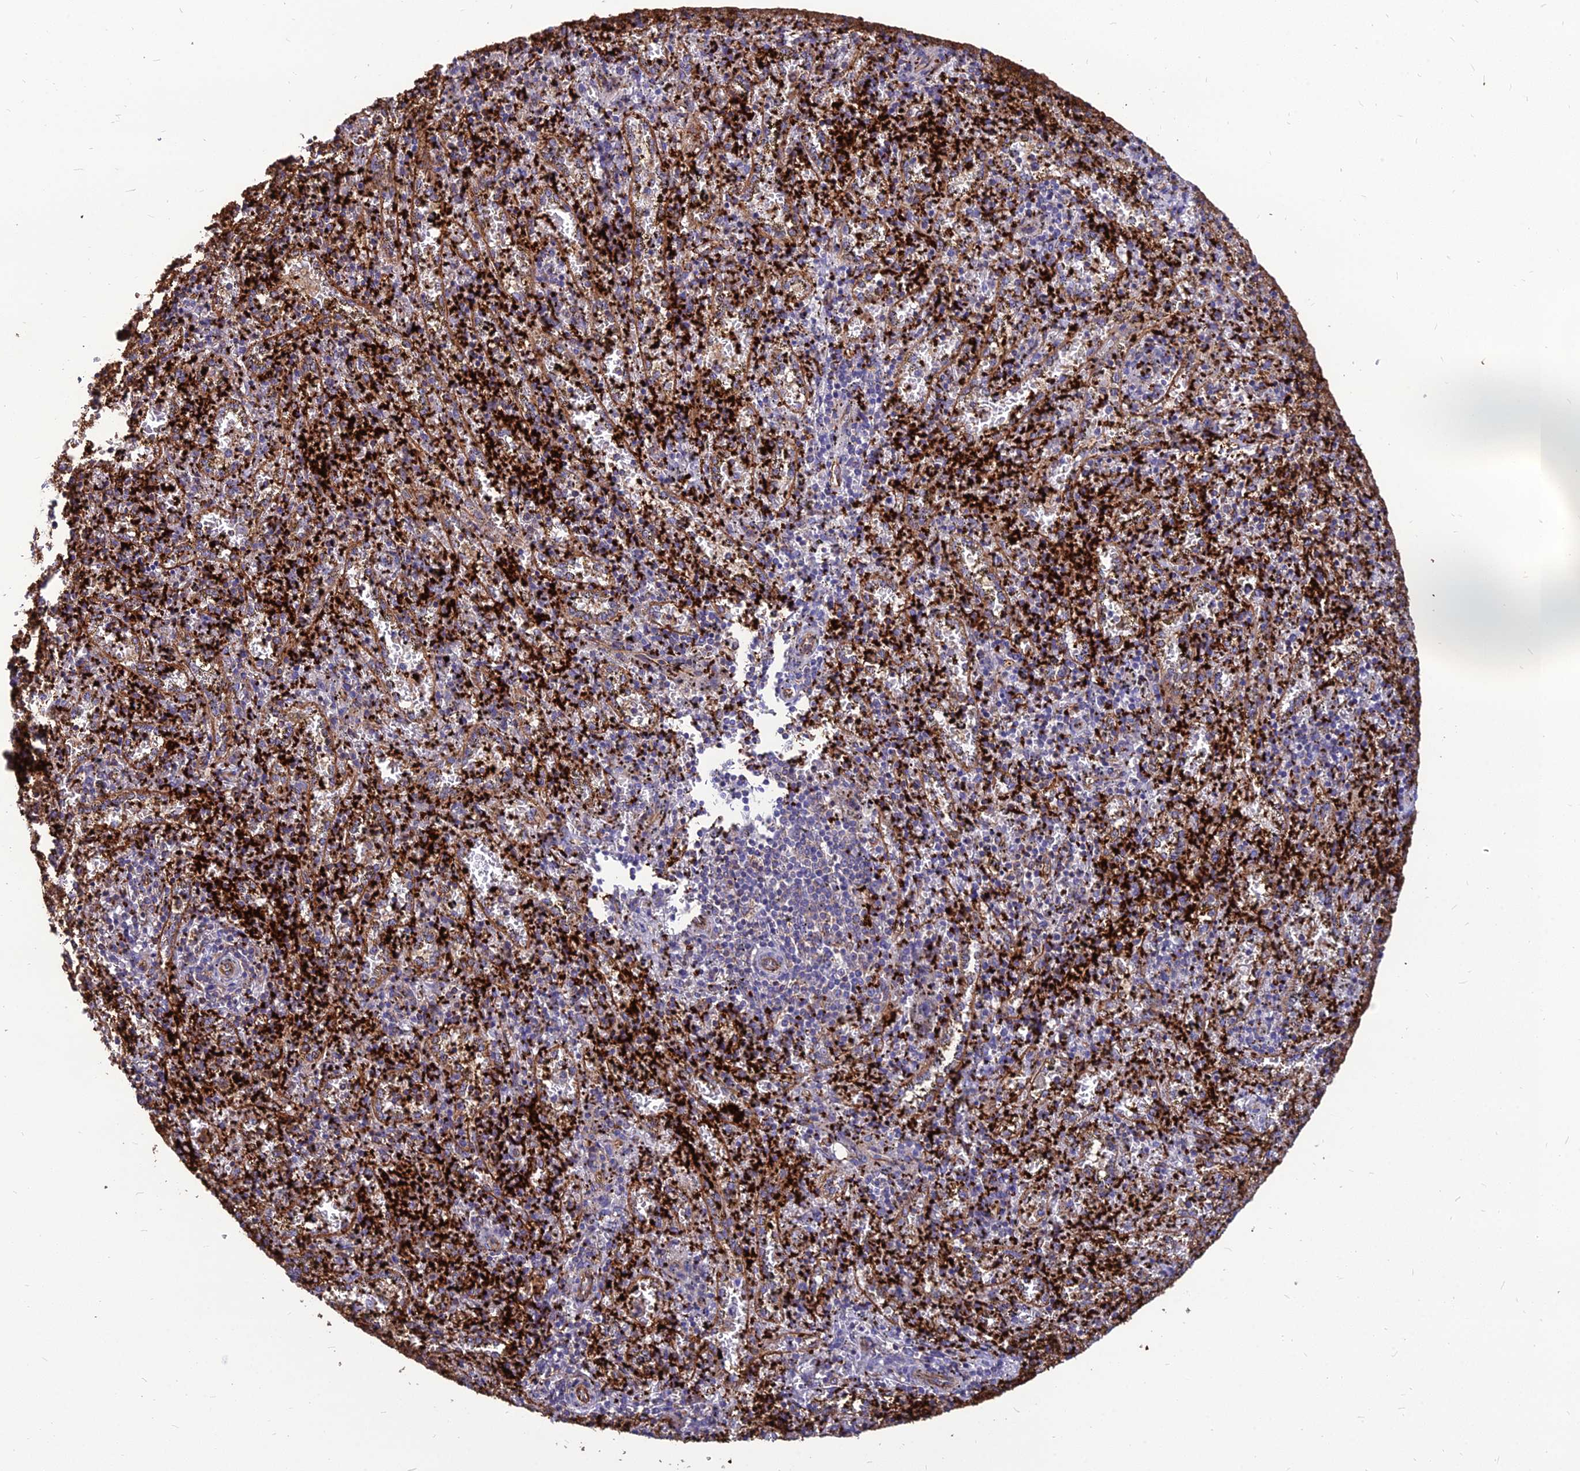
{"staining": {"intensity": "negative", "quantity": "none", "location": "none"}, "tissue": "spleen", "cell_type": "Cells in red pulp", "image_type": "normal", "snomed": [{"axis": "morphology", "description": "Normal tissue, NOS"}, {"axis": "topography", "description": "Spleen"}], "caption": "There is no significant staining in cells in red pulp of spleen. The staining was performed using DAB to visualize the protein expression in brown, while the nuclei were stained in blue with hematoxylin (Magnification: 20x).", "gene": "PSMD11", "patient": {"sex": "male", "age": 11}}